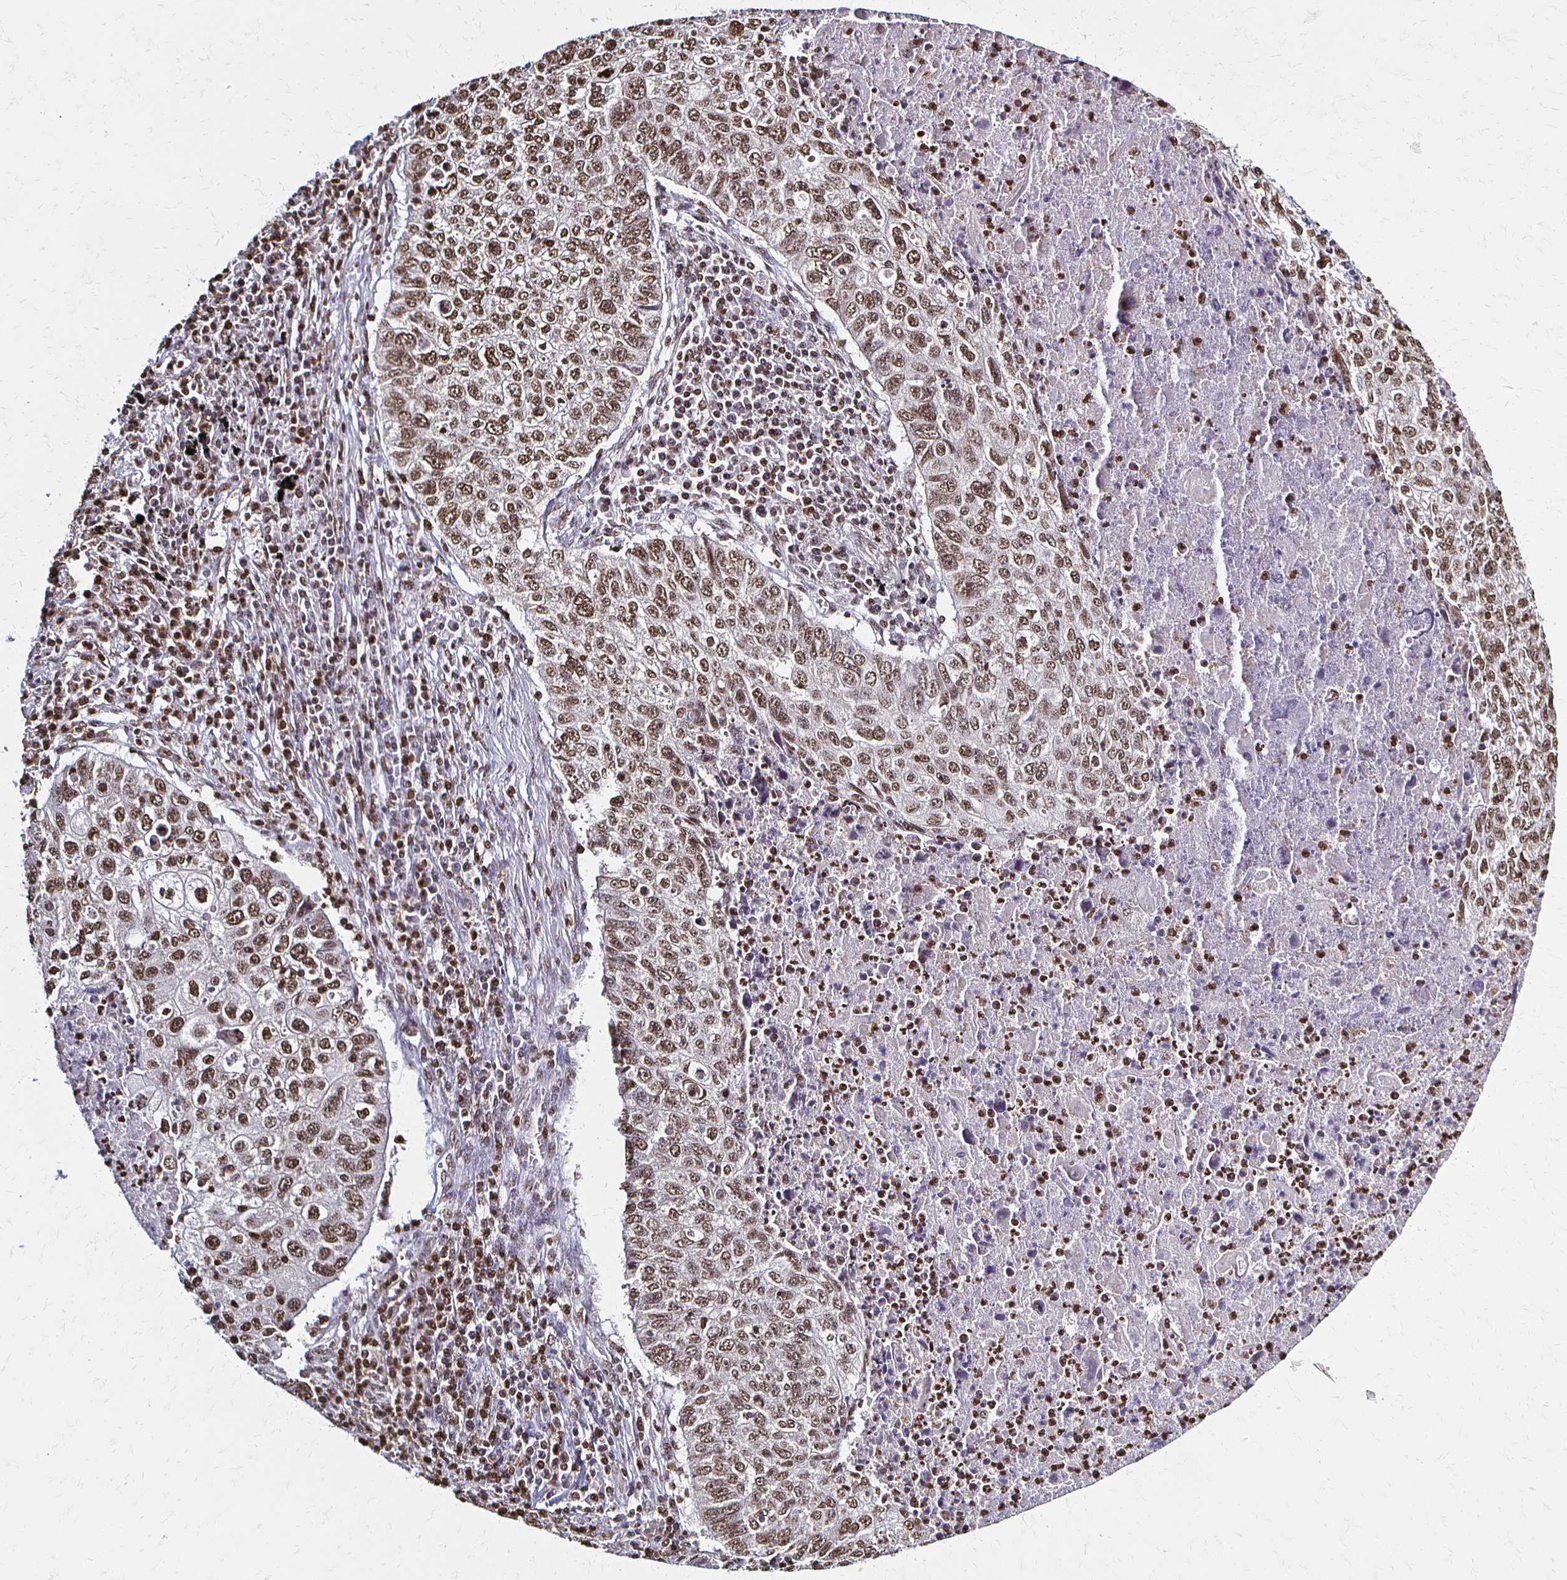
{"staining": {"intensity": "moderate", "quantity": ">75%", "location": "nuclear"}, "tissue": "lung cancer", "cell_type": "Tumor cells", "image_type": "cancer", "snomed": [{"axis": "morphology", "description": "Normal morphology"}, {"axis": "morphology", "description": "Aneuploidy"}, {"axis": "morphology", "description": "Squamous cell carcinoma, NOS"}, {"axis": "topography", "description": "Lymph node"}, {"axis": "topography", "description": "Lung"}], "caption": "Human squamous cell carcinoma (lung) stained with a brown dye shows moderate nuclear positive staining in about >75% of tumor cells.", "gene": "HOXA9", "patient": {"sex": "female", "age": 76}}